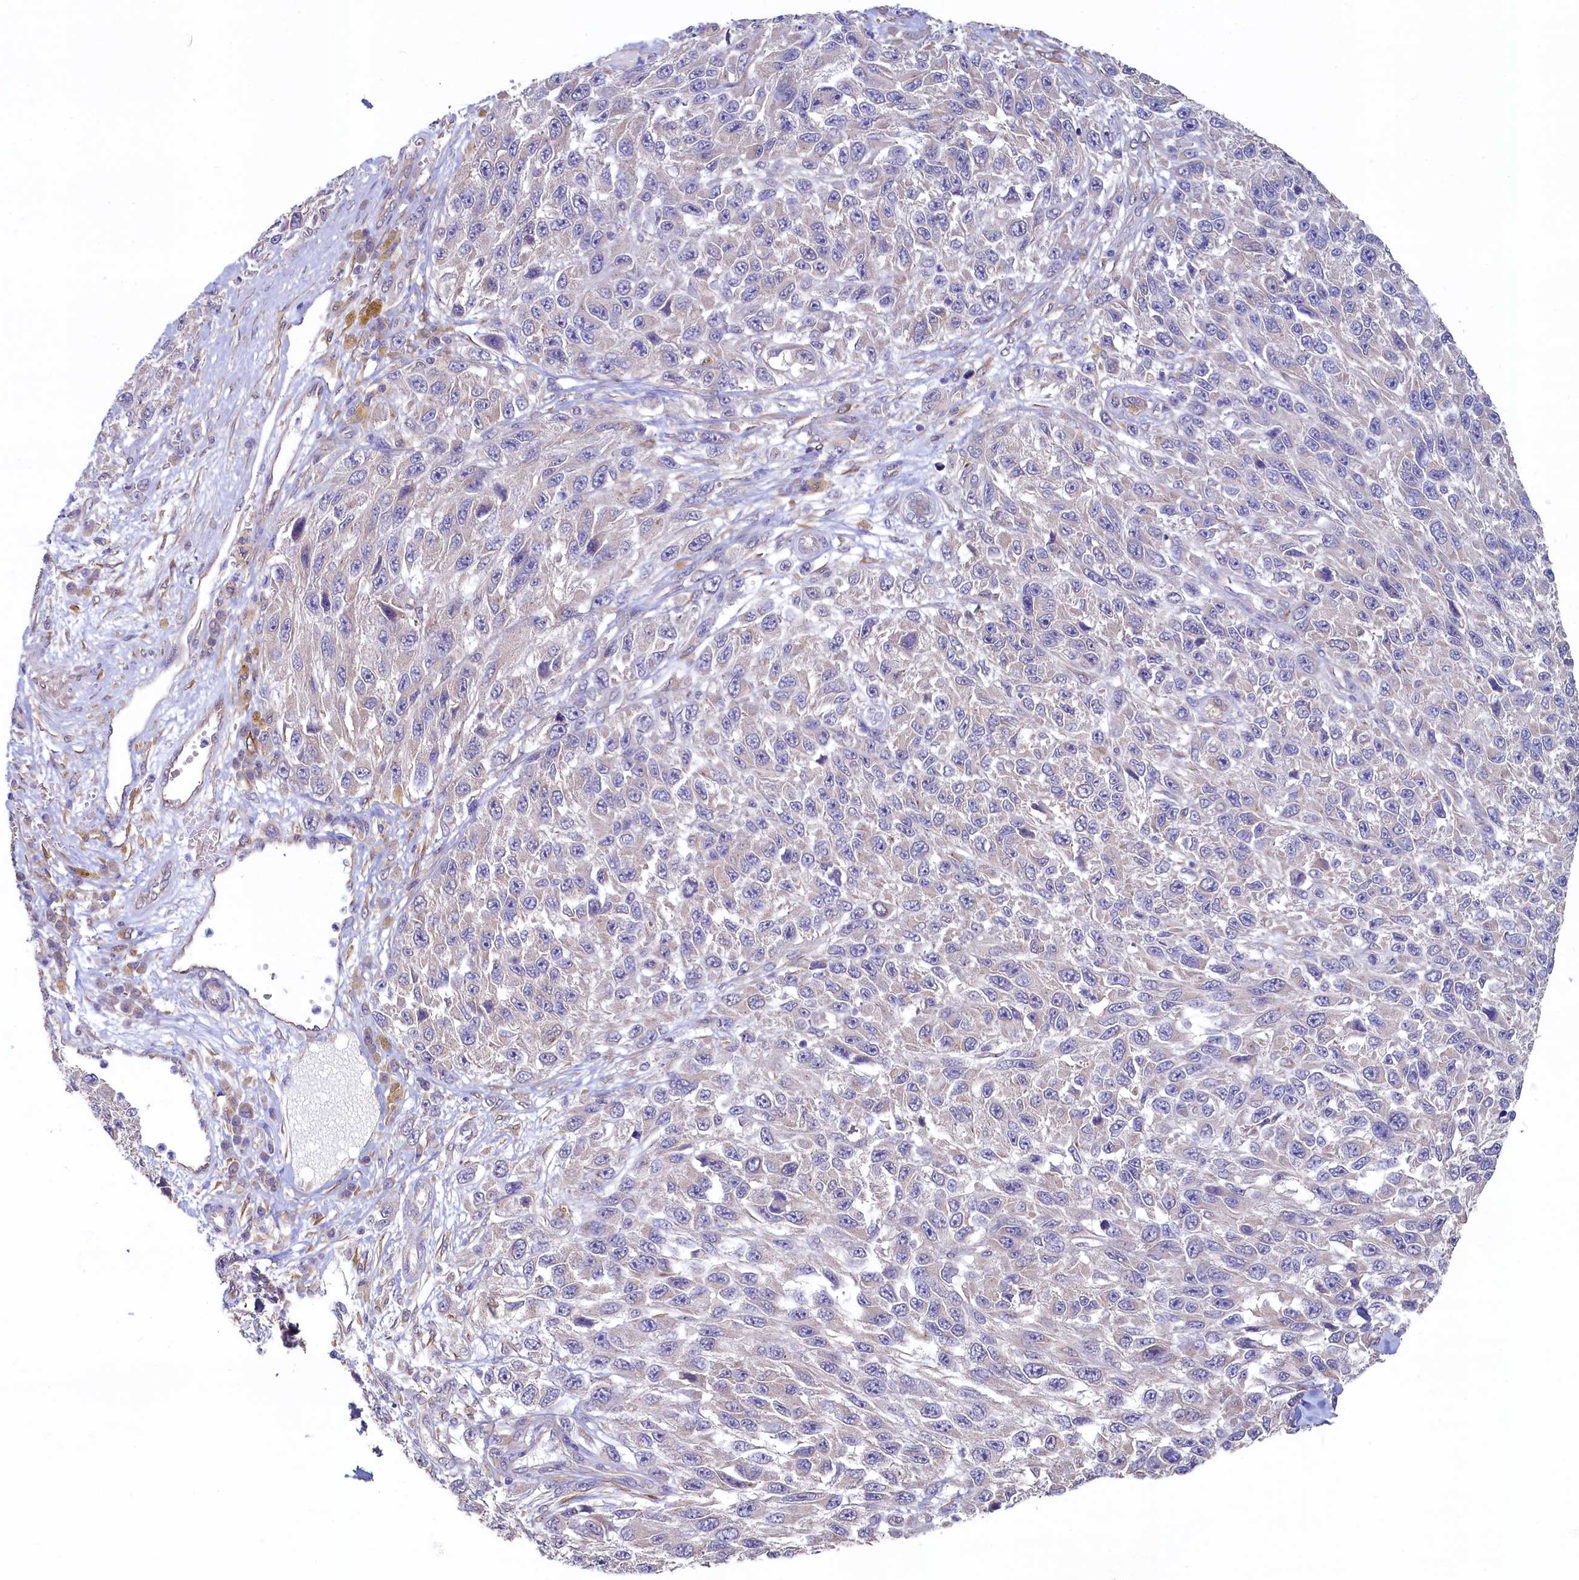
{"staining": {"intensity": "negative", "quantity": "none", "location": "none"}, "tissue": "melanoma", "cell_type": "Tumor cells", "image_type": "cancer", "snomed": [{"axis": "morphology", "description": "Normal tissue, NOS"}, {"axis": "morphology", "description": "Malignant melanoma, NOS"}, {"axis": "topography", "description": "Skin"}], "caption": "High magnification brightfield microscopy of malignant melanoma stained with DAB (brown) and counterstained with hematoxylin (blue): tumor cells show no significant positivity.", "gene": "SPATA2L", "patient": {"sex": "female", "age": 96}}